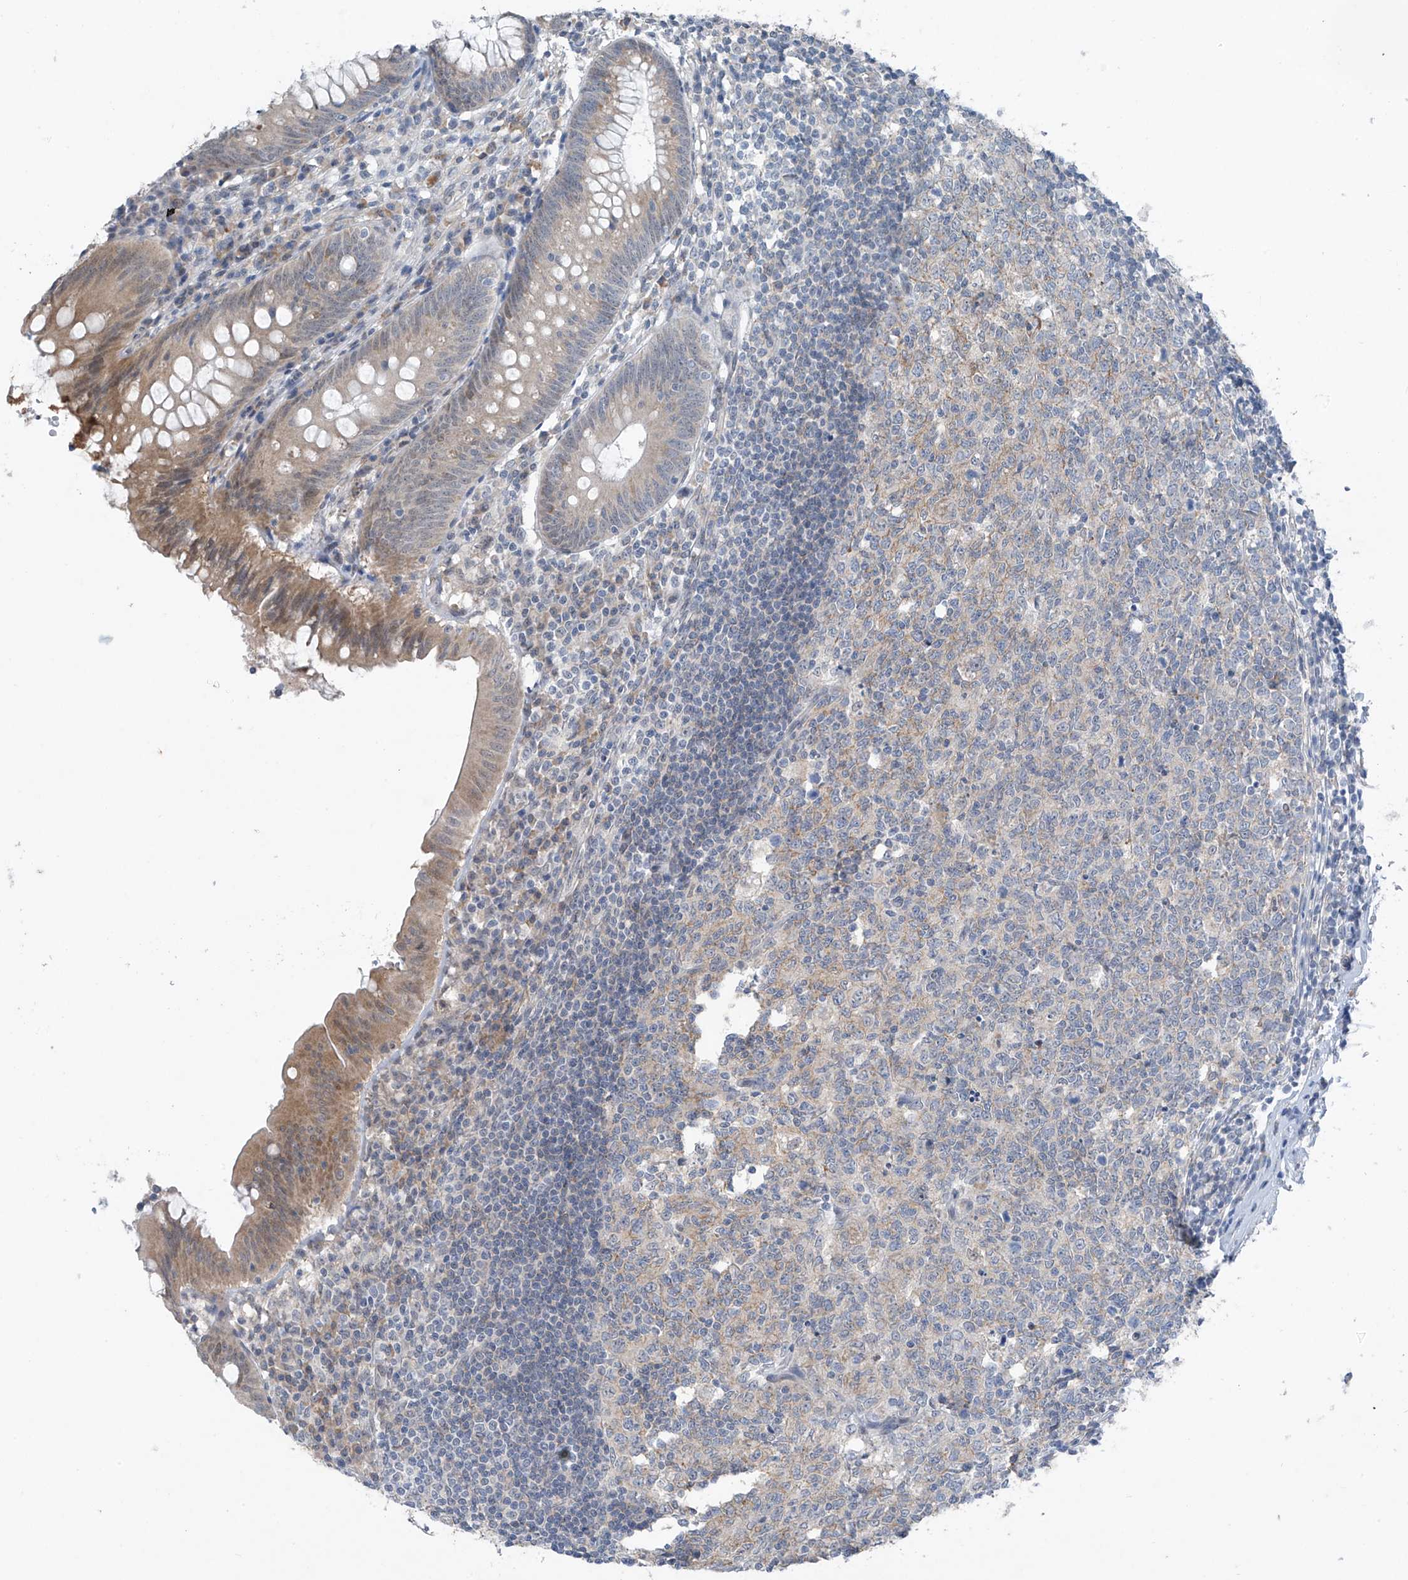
{"staining": {"intensity": "moderate", "quantity": "<25%", "location": "cytoplasmic/membranous"}, "tissue": "appendix", "cell_type": "Glandular cells", "image_type": "normal", "snomed": [{"axis": "morphology", "description": "Normal tissue, NOS"}, {"axis": "topography", "description": "Appendix"}], "caption": "Immunohistochemistry (DAB (3,3'-diaminobenzidine)) staining of benign human appendix reveals moderate cytoplasmic/membranous protein expression in about <25% of glandular cells.", "gene": "CYP4V2", "patient": {"sex": "female", "age": 54}}